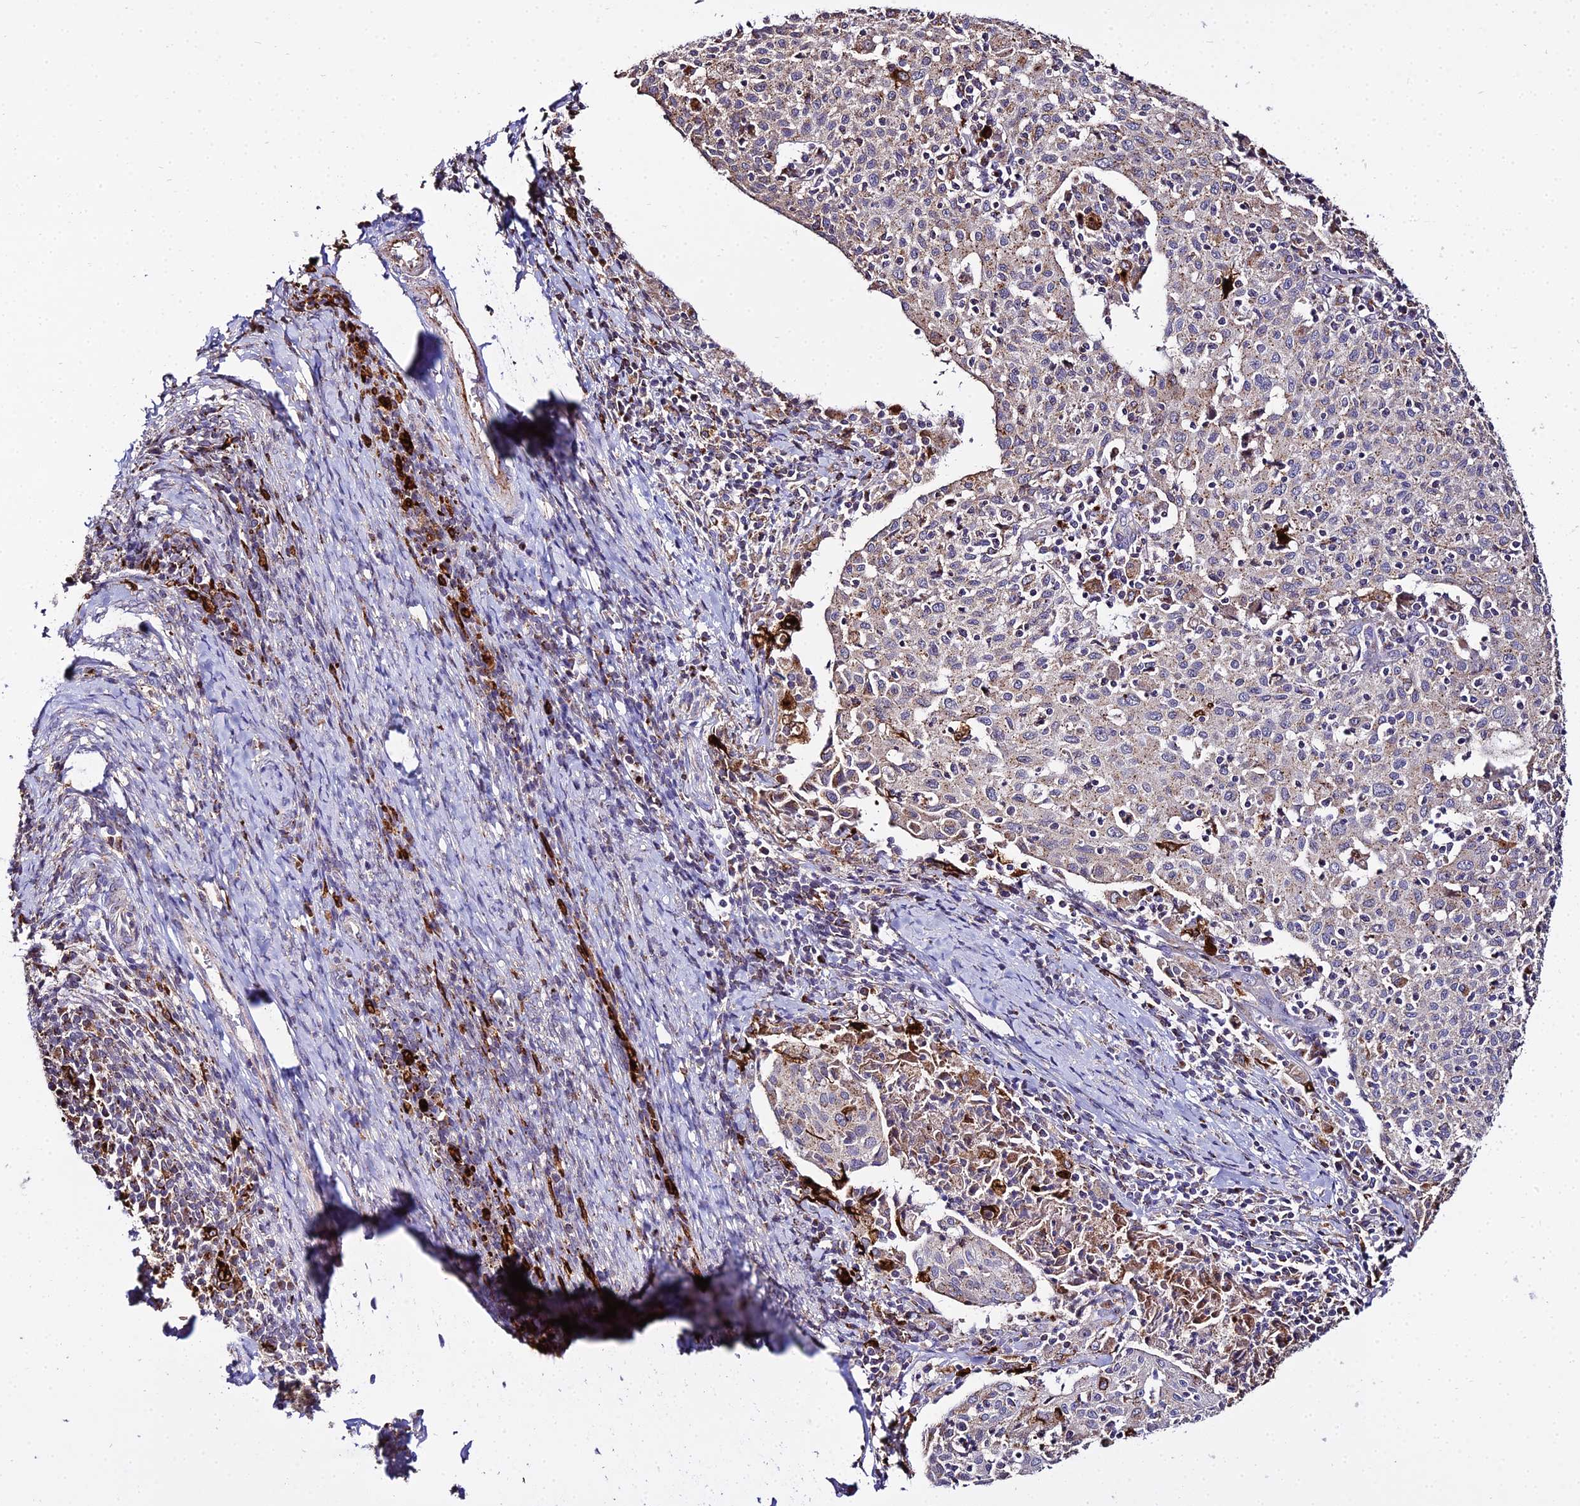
{"staining": {"intensity": "moderate", "quantity": "<25%", "location": "cytoplasmic/membranous"}, "tissue": "cervical cancer", "cell_type": "Tumor cells", "image_type": "cancer", "snomed": [{"axis": "morphology", "description": "Squamous cell carcinoma, NOS"}, {"axis": "topography", "description": "Cervix"}], "caption": "A low amount of moderate cytoplasmic/membranous expression is present in approximately <25% of tumor cells in cervical squamous cell carcinoma tissue.", "gene": "PEX19", "patient": {"sex": "female", "age": 52}}